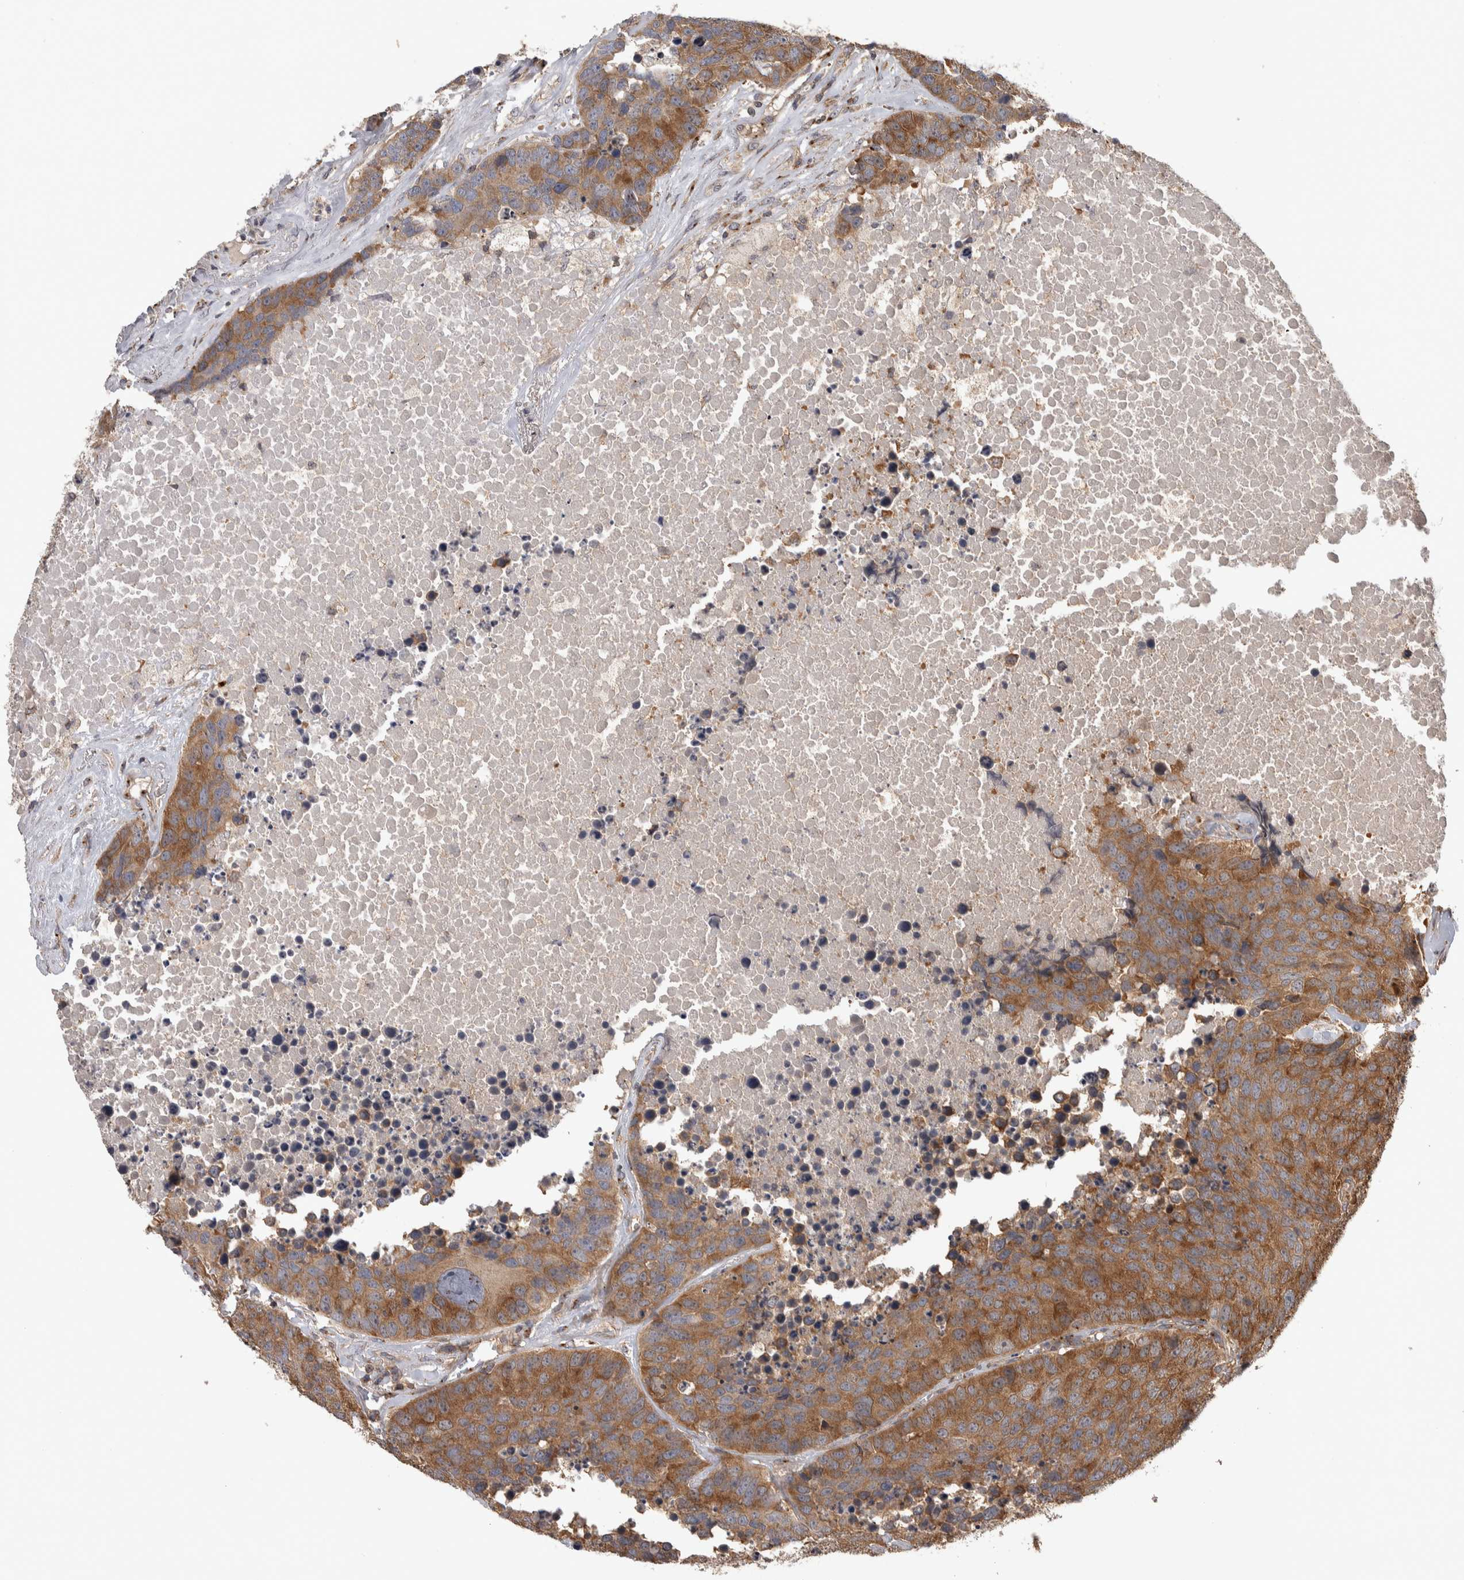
{"staining": {"intensity": "moderate", "quantity": ">75%", "location": "cytoplasmic/membranous"}, "tissue": "carcinoid", "cell_type": "Tumor cells", "image_type": "cancer", "snomed": [{"axis": "morphology", "description": "Carcinoid, malignant, NOS"}, {"axis": "topography", "description": "Lung"}], "caption": "IHC (DAB) staining of carcinoid shows moderate cytoplasmic/membranous protein positivity in approximately >75% of tumor cells.", "gene": "IFRD1", "patient": {"sex": "male", "age": 60}}